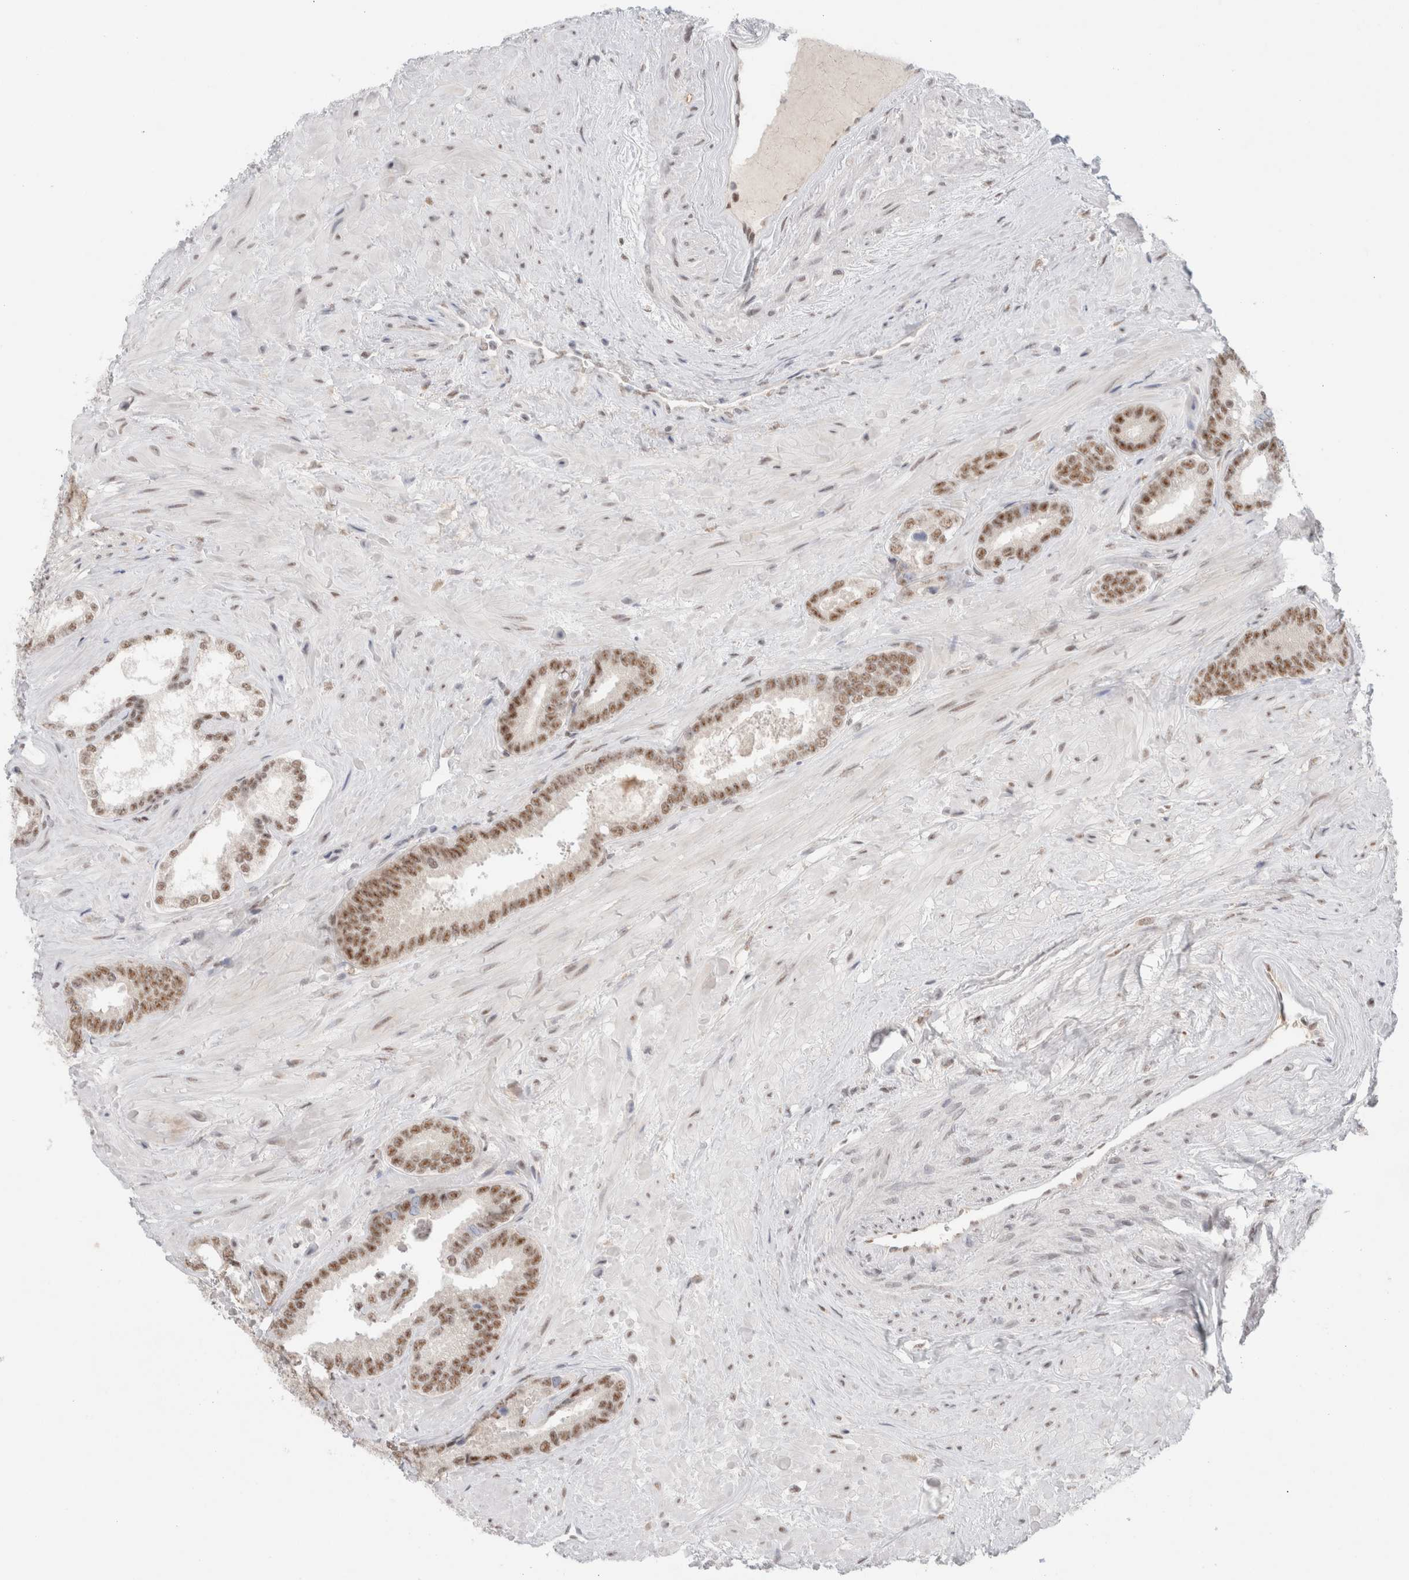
{"staining": {"intensity": "moderate", "quantity": ">75%", "location": "nuclear"}, "tissue": "prostate cancer", "cell_type": "Tumor cells", "image_type": "cancer", "snomed": [{"axis": "morphology", "description": "Adenocarcinoma, Low grade"}, {"axis": "topography", "description": "Prostate"}], "caption": "IHC of prostate cancer exhibits medium levels of moderate nuclear positivity in about >75% of tumor cells.", "gene": "TRMT12", "patient": {"sex": "male", "age": 71}}